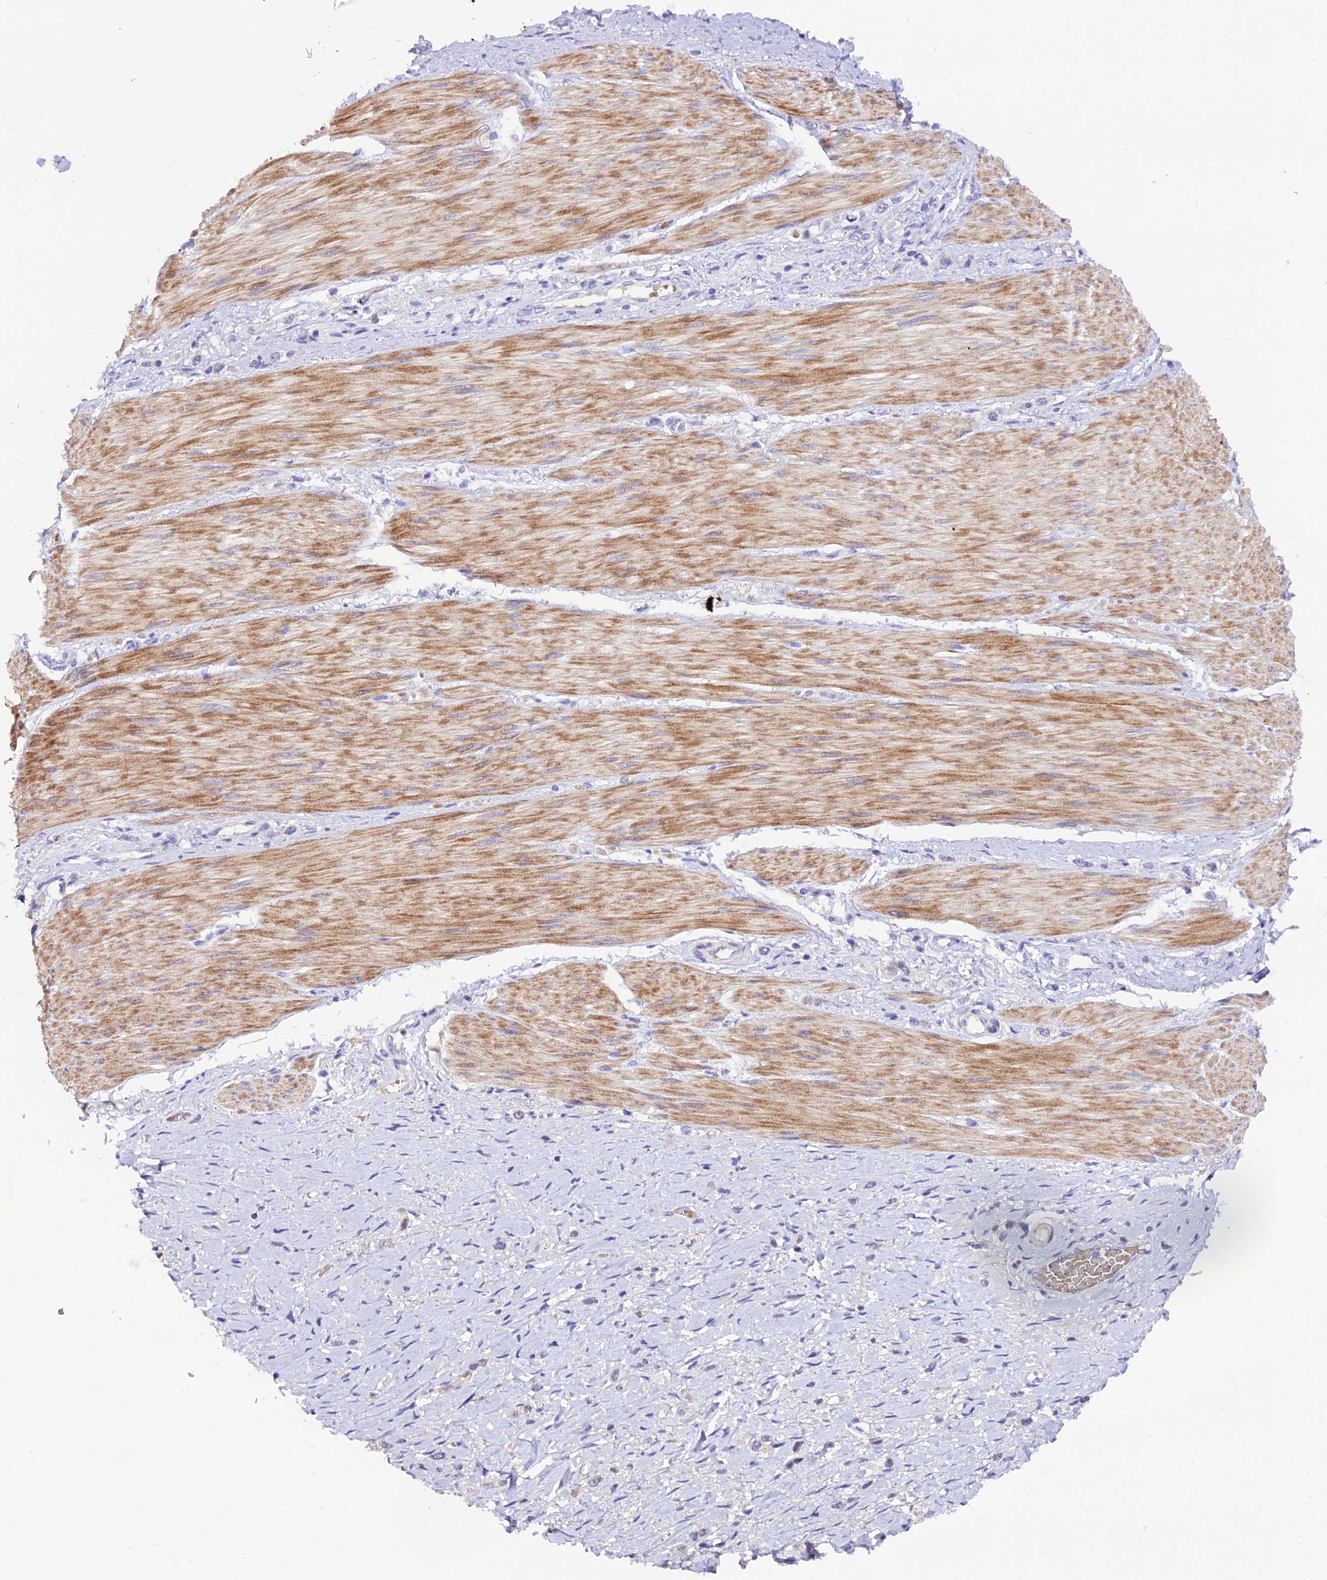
{"staining": {"intensity": "negative", "quantity": "none", "location": "none"}, "tissue": "stomach cancer", "cell_type": "Tumor cells", "image_type": "cancer", "snomed": [{"axis": "morphology", "description": "Adenocarcinoma, NOS"}, {"axis": "topography", "description": "Stomach"}], "caption": "High magnification brightfield microscopy of stomach cancer stained with DAB (3,3'-diaminobenzidine) (brown) and counterstained with hematoxylin (blue): tumor cells show no significant staining. The staining was performed using DAB (3,3'-diaminobenzidine) to visualize the protein expression in brown, while the nuclei were stained in blue with hematoxylin (Magnification: 20x).", "gene": "MEX3B", "patient": {"sex": "female", "age": 65}}